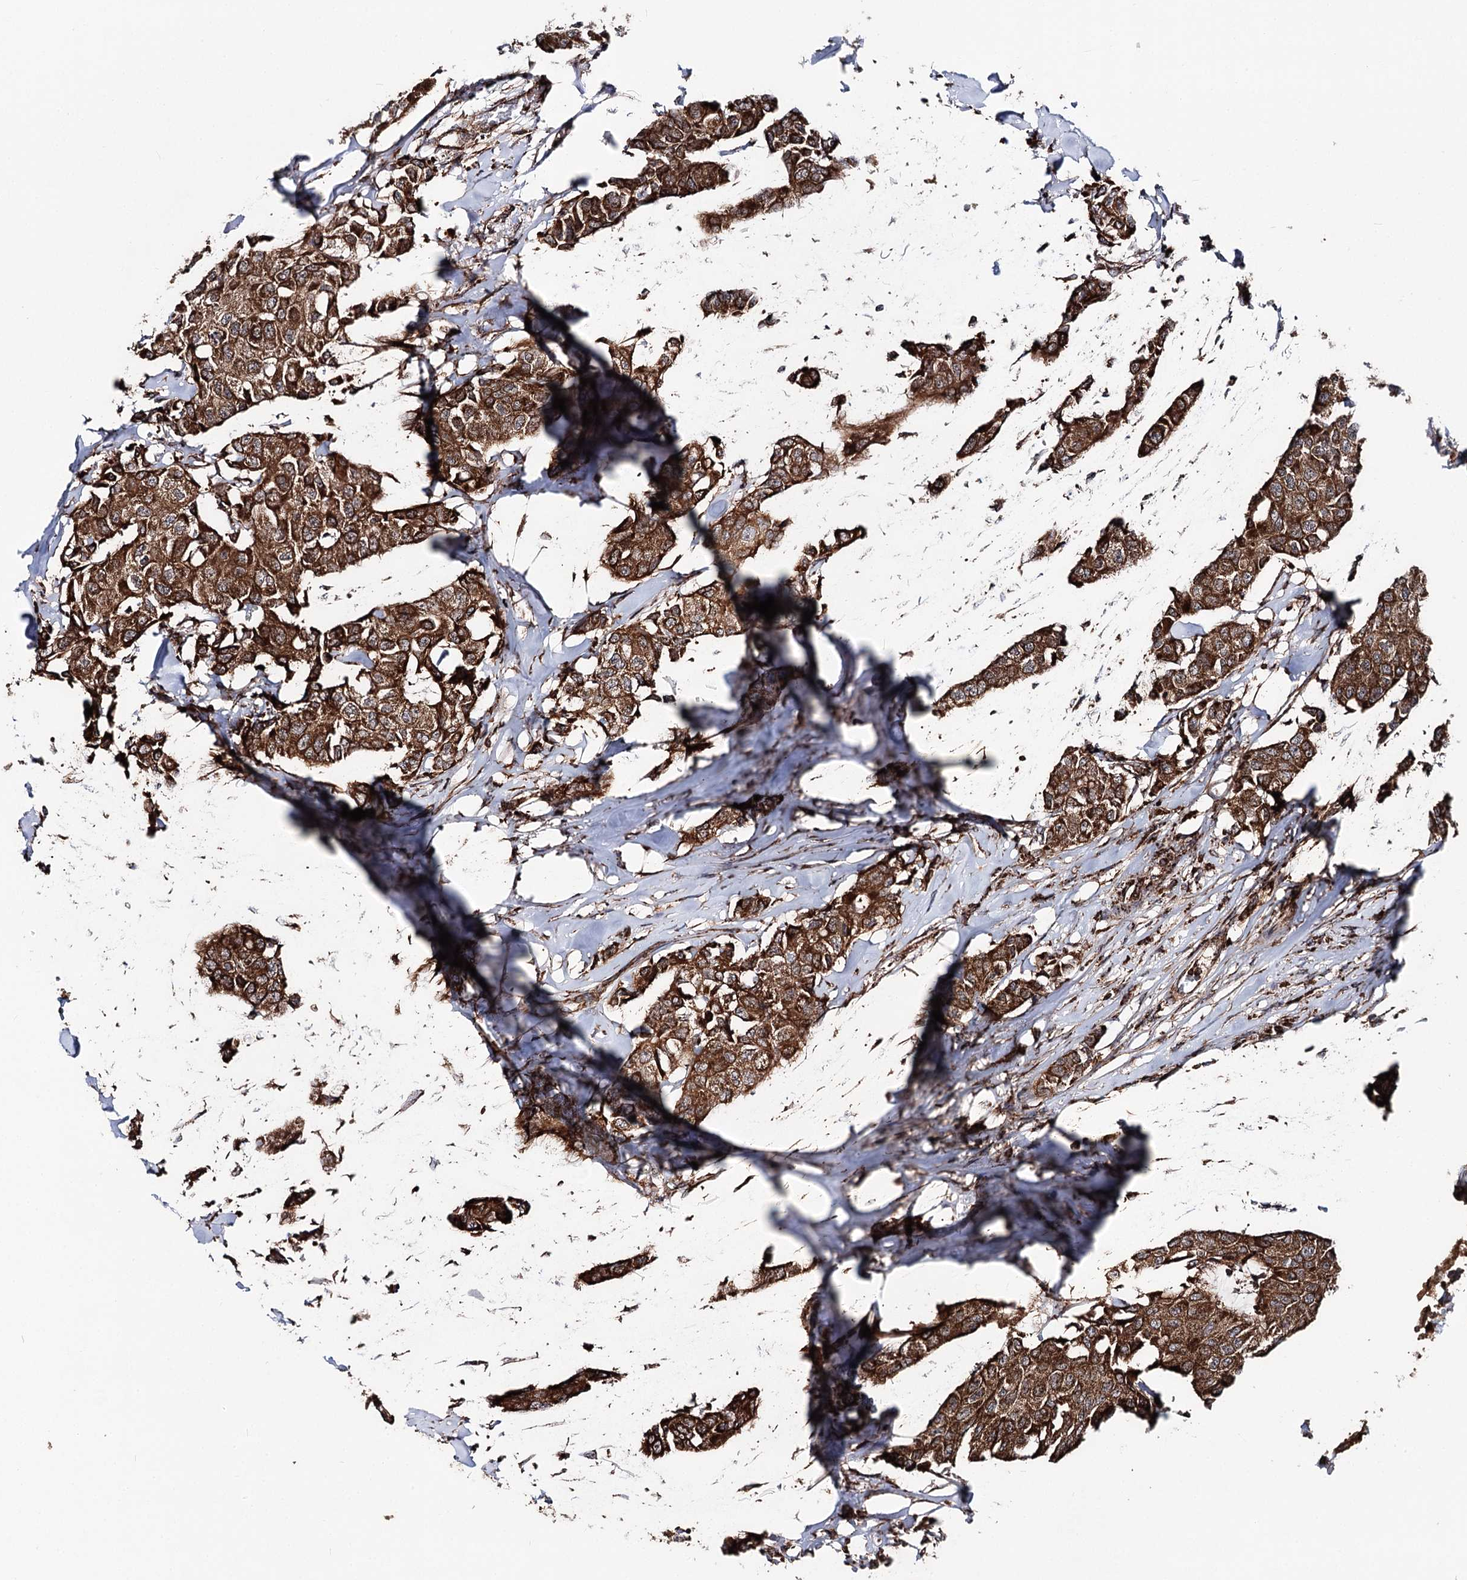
{"staining": {"intensity": "strong", "quantity": ">75%", "location": "cytoplasmic/membranous"}, "tissue": "breast cancer", "cell_type": "Tumor cells", "image_type": "cancer", "snomed": [{"axis": "morphology", "description": "Duct carcinoma"}, {"axis": "topography", "description": "Breast"}], "caption": "Invasive ductal carcinoma (breast) stained for a protein displays strong cytoplasmic/membranous positivity in tumor cells.", "gene": "FGFR1OP2", "patient": {"sex": "female", "age": 80}}